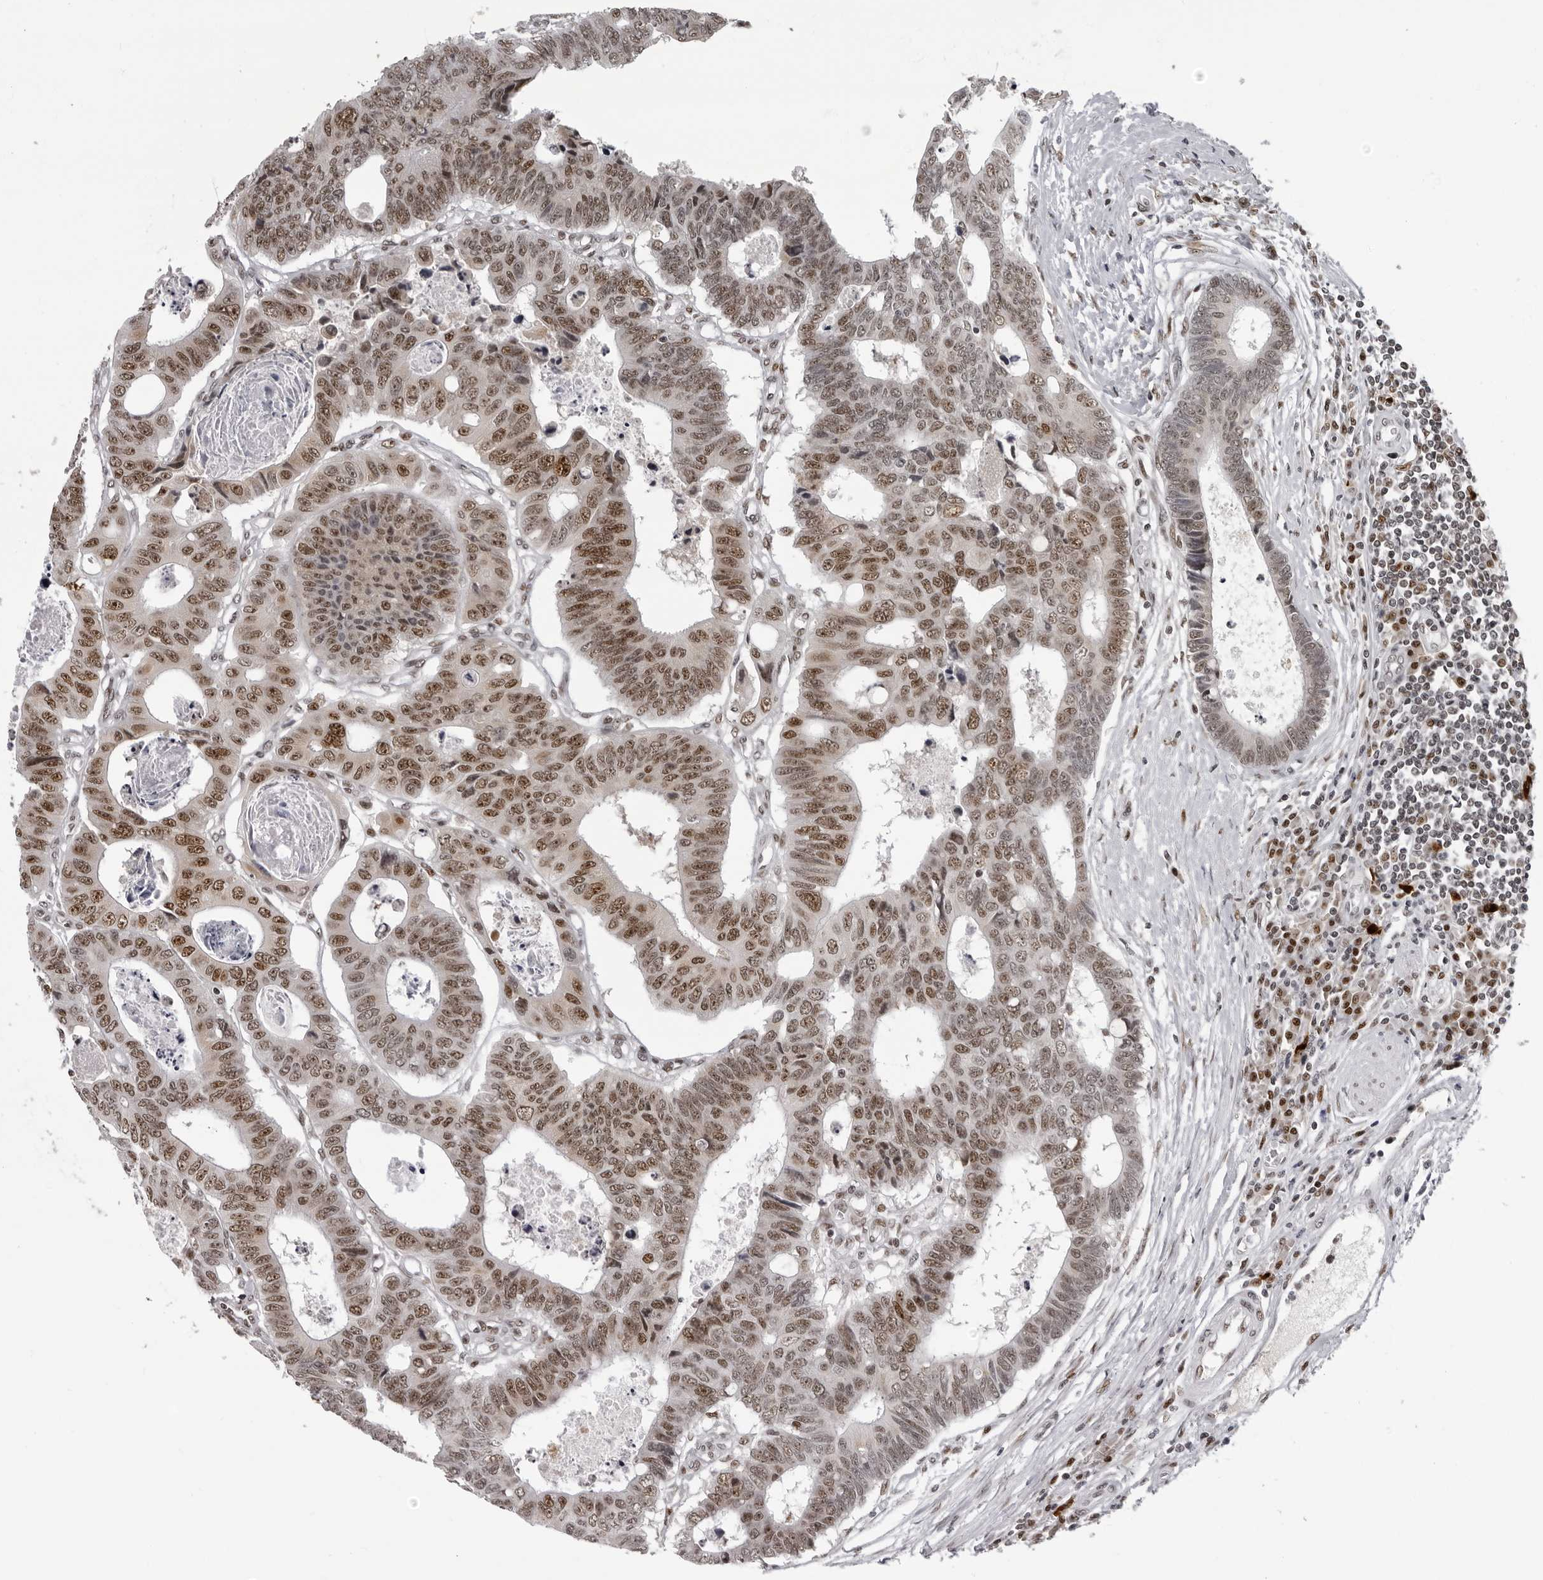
{"staining": {"intensity": "moderate", "quantity": ">75%", "location": "nuclear"}, "tissue": "colorectal cancer", "cell_type": "Tumor cells", "image_type": "cancer", "snomed": [{"axis": "morphology", "description": "Adenocarcinoma, NOS"}, {"axis": "topography", "description": "Rectum"}], "caption": "A photomicrograph showing moderate nuclear expression in about >75% of tumor cells in adenocarcinoma (colorectal), as visualized by brown immunohistochemical staining.", "gene": "HEXIM2", "patient": {"sex": "male", "age": 84}}